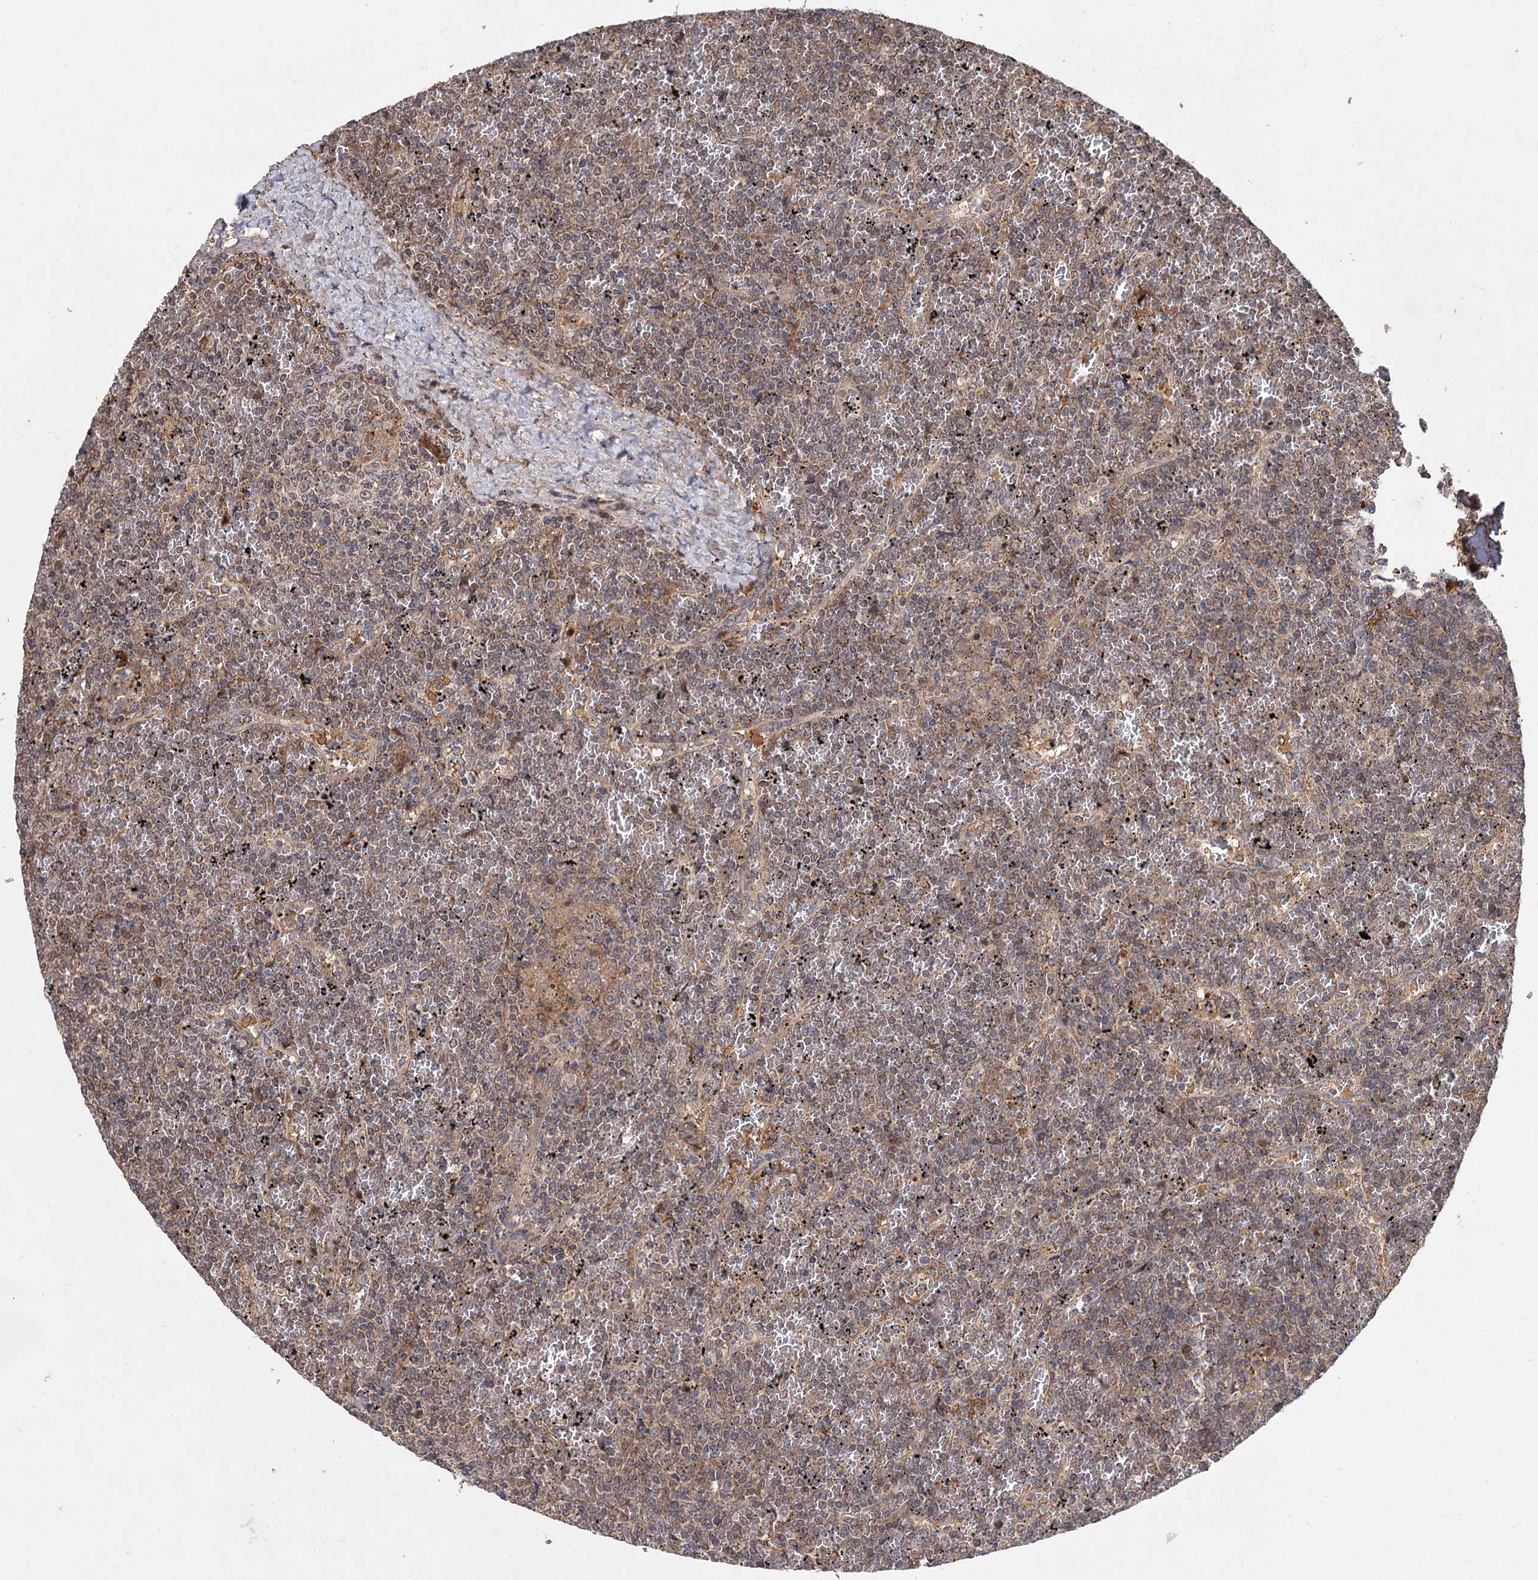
{"staining": {"intensity": "weak", "quantity": ">75%", "location": "cytoplasmic/membranous,nuclear"}, "tissue": "lymphoma", "cell_type": "Tumor cells", "image_type": "cancer", "snomed": [{"axis": "morphology", "description": "Malignant lymphoma, non-Hodgkin's type, Low grade"}, {"axis": "topography", "description": "Spleen"}], "caption": "Lymphoma stained with IHC displays weak cytoplasmic/membranous and nuclear positivity in about >75% of tumor cells. (Stains: DAB in brown, nuclei in blue, Microscopy: brightfield microscopy at high magnification).", "gene": "FBXW8", "patient": {"sex": "female", "age": 19}}